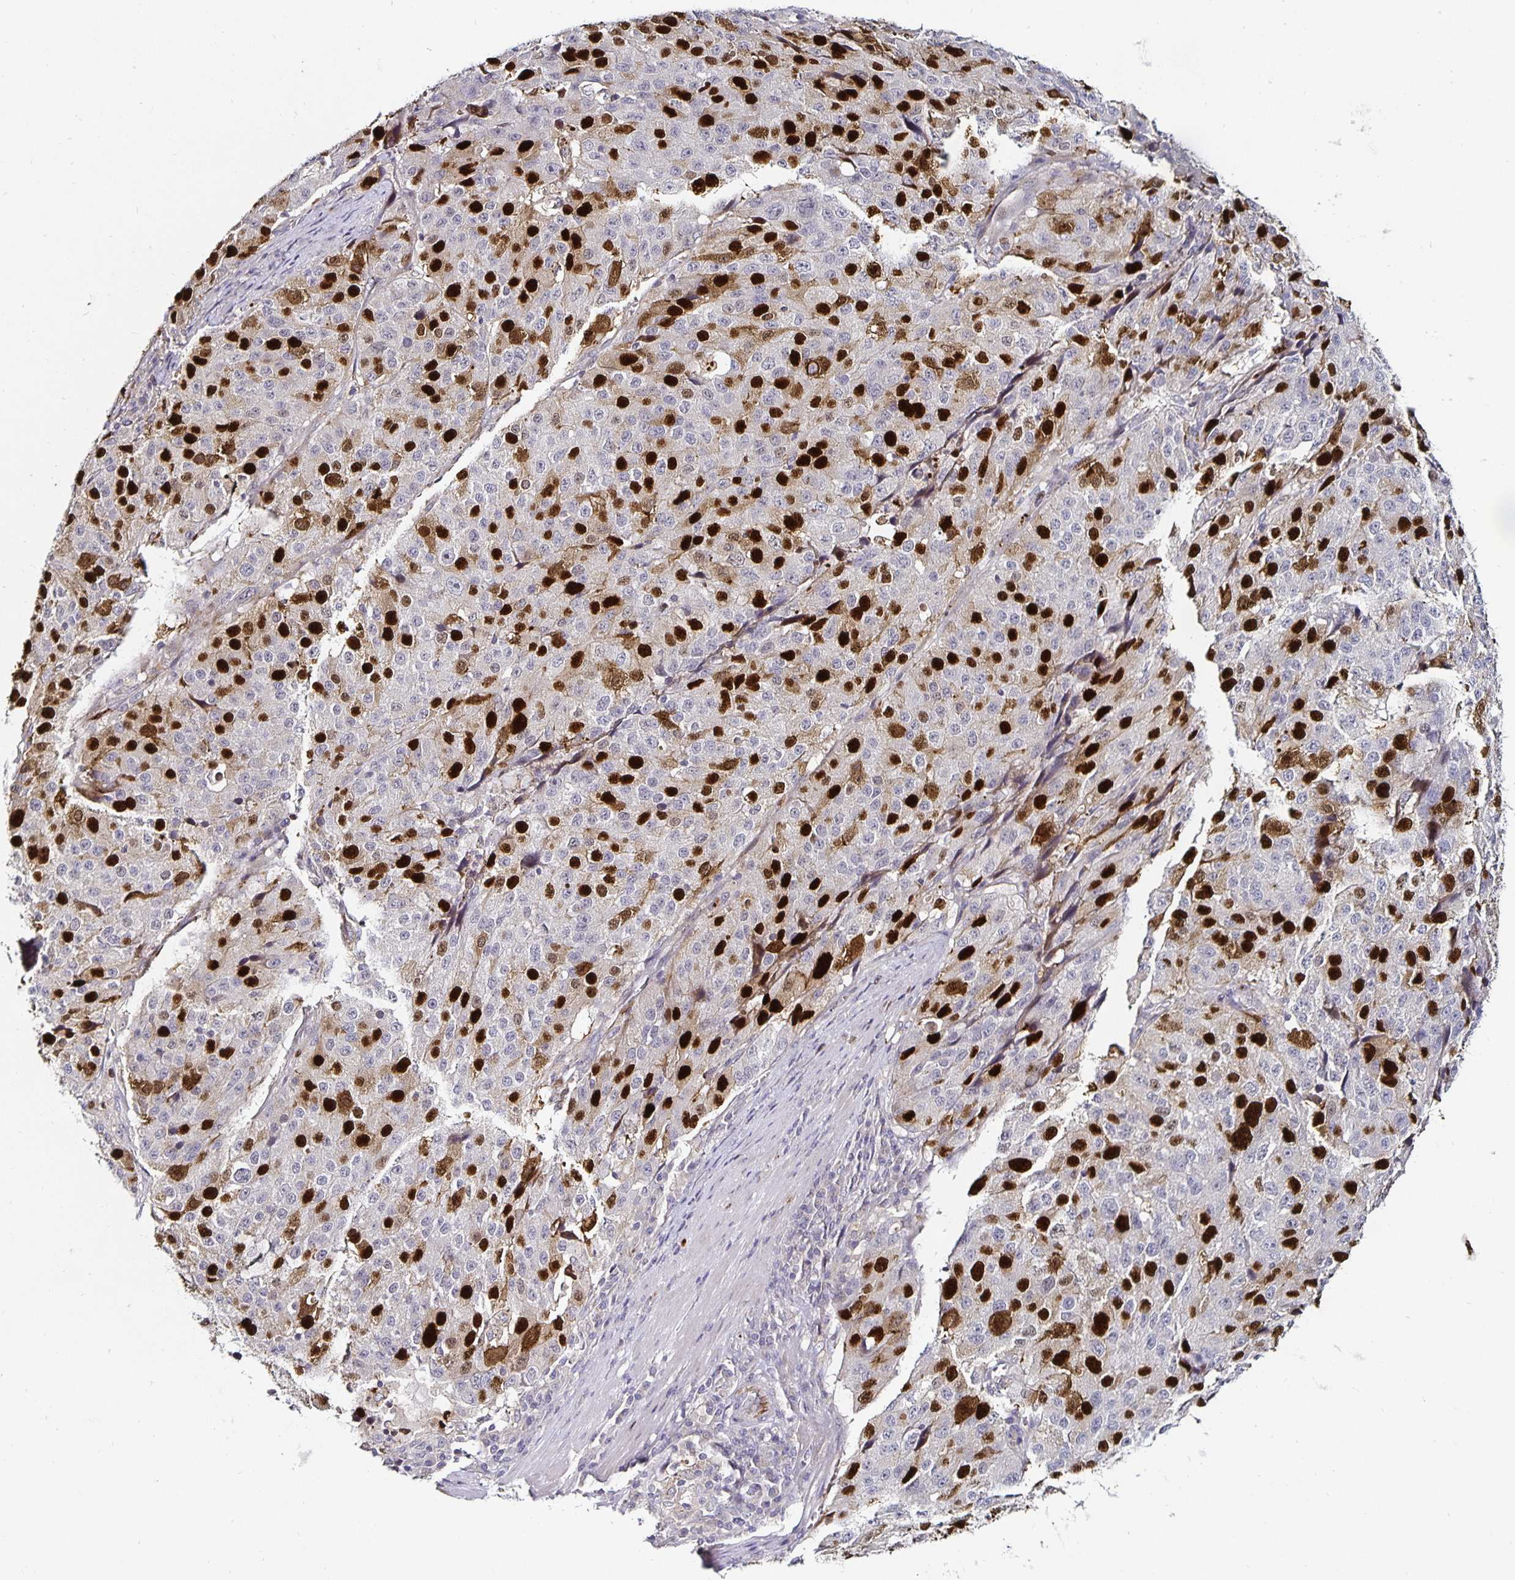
{"staining": {"intensity": "strong", "quantity": "<25%", "location": "nuclear"}, "tissue": "stomach cancer", "cell_type": "Tumor cells", "image_type": "cancer", "snomed": [{"axis": "morphology", "description": "Adenocarcinoma, NOS"}, {"axis": "topography", "description": "Stomach"}], "caption": "Immunohistochemistry photomicrograph of neoplastic tissue: stomach cancer (adenocarcinoma) stained using immunohistochemistry (IHC) shows medium levels of strong protein expression localized specifically in the nuclear of tumor cells, appearing as a nuclear brown color.", "gene": "ANLN", "patient": {"sex": "male", "age": 71}}